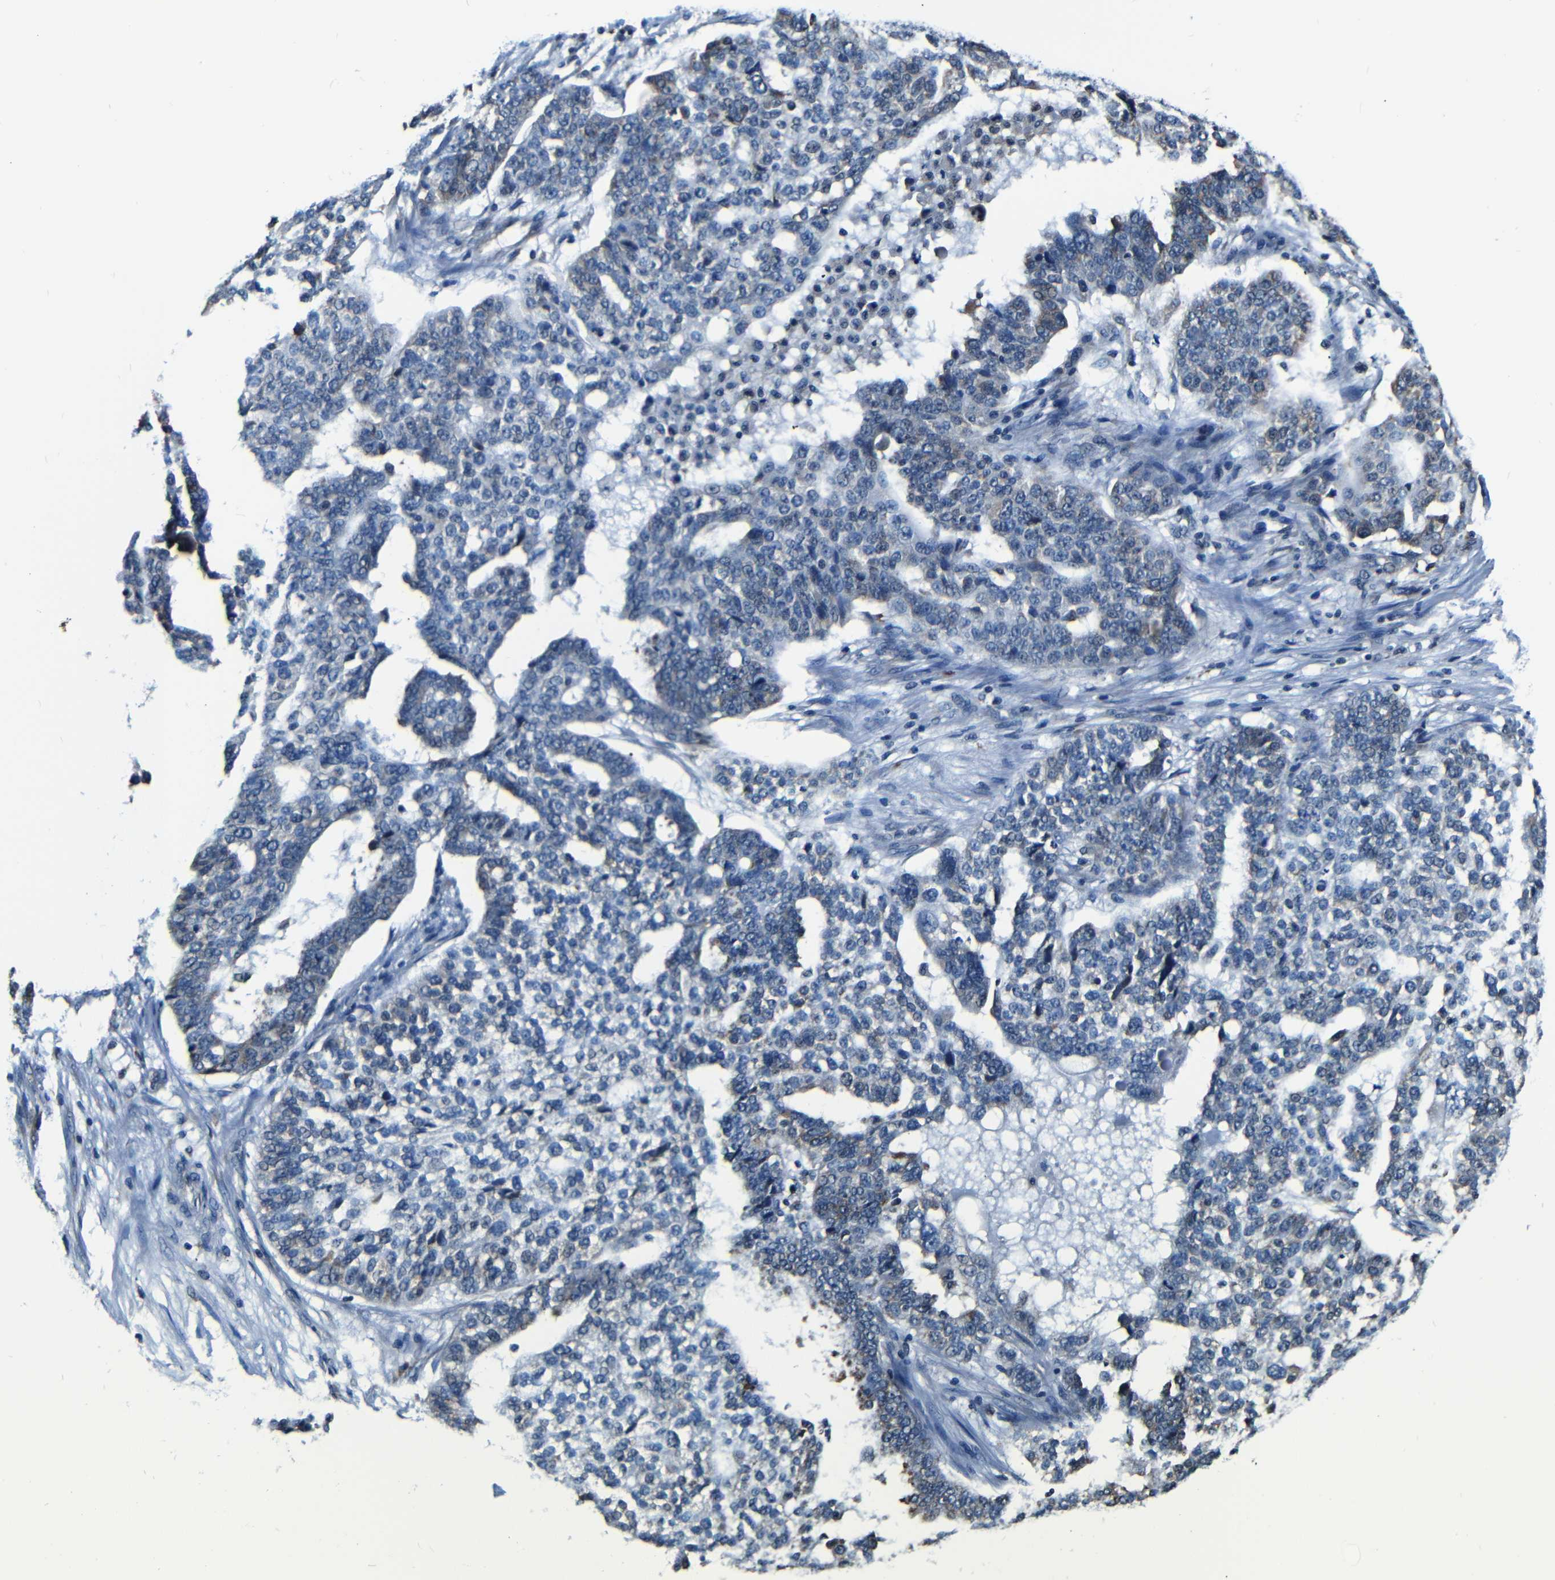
{"staining": {"intensity": "moderate", "quantity": "<25%", "location": "cytoplasmic/membranous"}, "tissue": "ovarian cancer", "cell_type": "Tumor cells", "image_type": "cancer", "snomed": [{"axis": "morphology", "description": "Cystadenocarcinoma, serous, NOS"}, {"axis": "topography", "description": "Ovary"}], "caption": "DAB (3,3'-diaminobenzidine) immunohistochemical staining of ovarian cancer (serous cystadenocarcinoma) exhibits moderate cytoplasmic/membranous protein positivity in approximately <25% of tumor cells.", "gene": "NCBP3", "patient": {"sex": "female", "age": 59}}